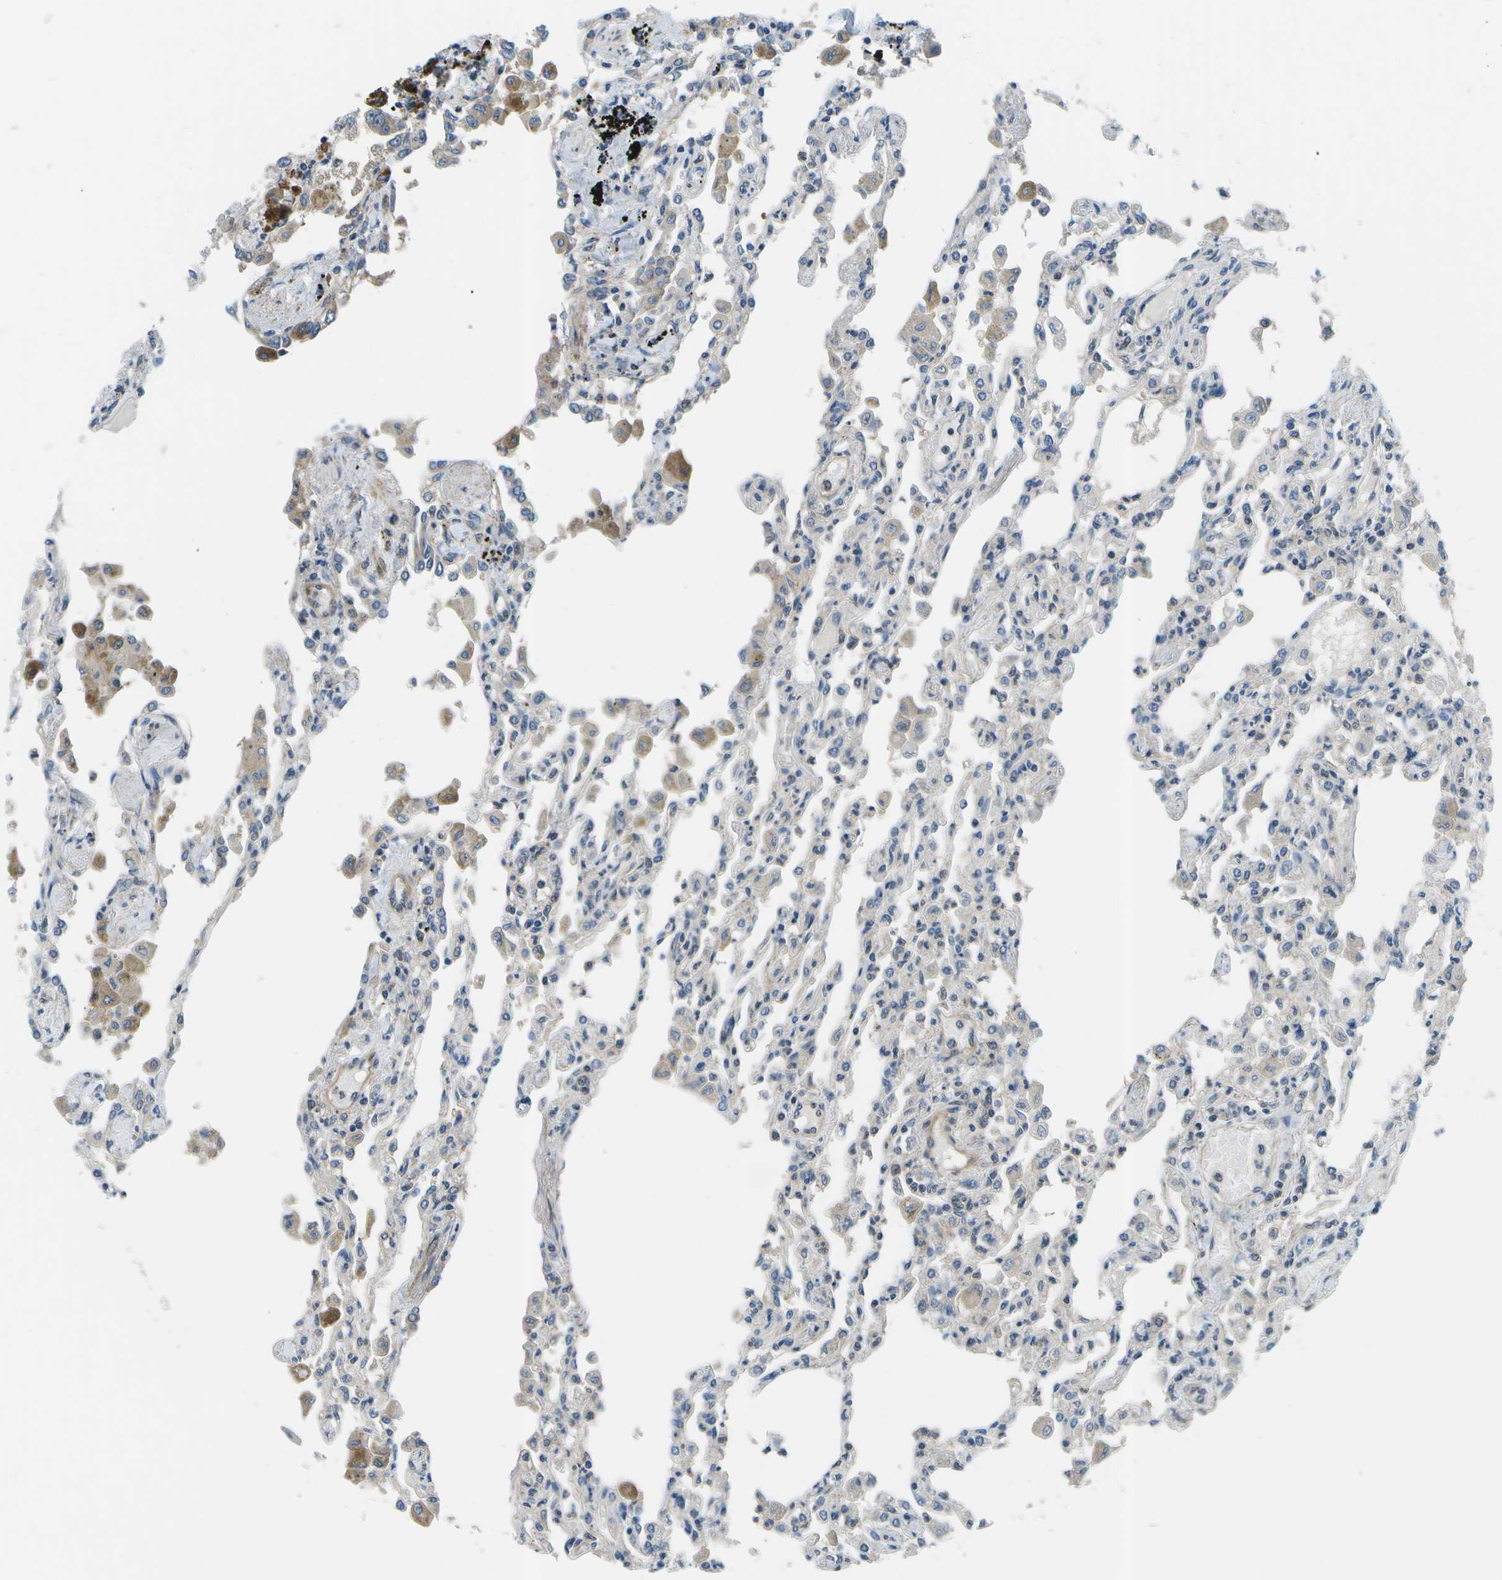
{"staining": {"intensity": "weak", "quantity": "<25%", "location": "cytoplasmic/membranous"}, "tissue": "lung", "cell_type": "Alveolar cells", "image_type": "normal", "snomed": [{"axis": "morphology", "description": "Normal tissue, NOS"}, {"axis": "topography", "description": "Bronchus"}, {"axis": "topography", "description": "Lung"}], "caption": "Alveolar cells are negative for protein expression in normal human lung. (DAB immunohistochemistry (IHC), high magnification).", "gene": "ENPP5", "patient": {"sex": "female", "age": 49}}